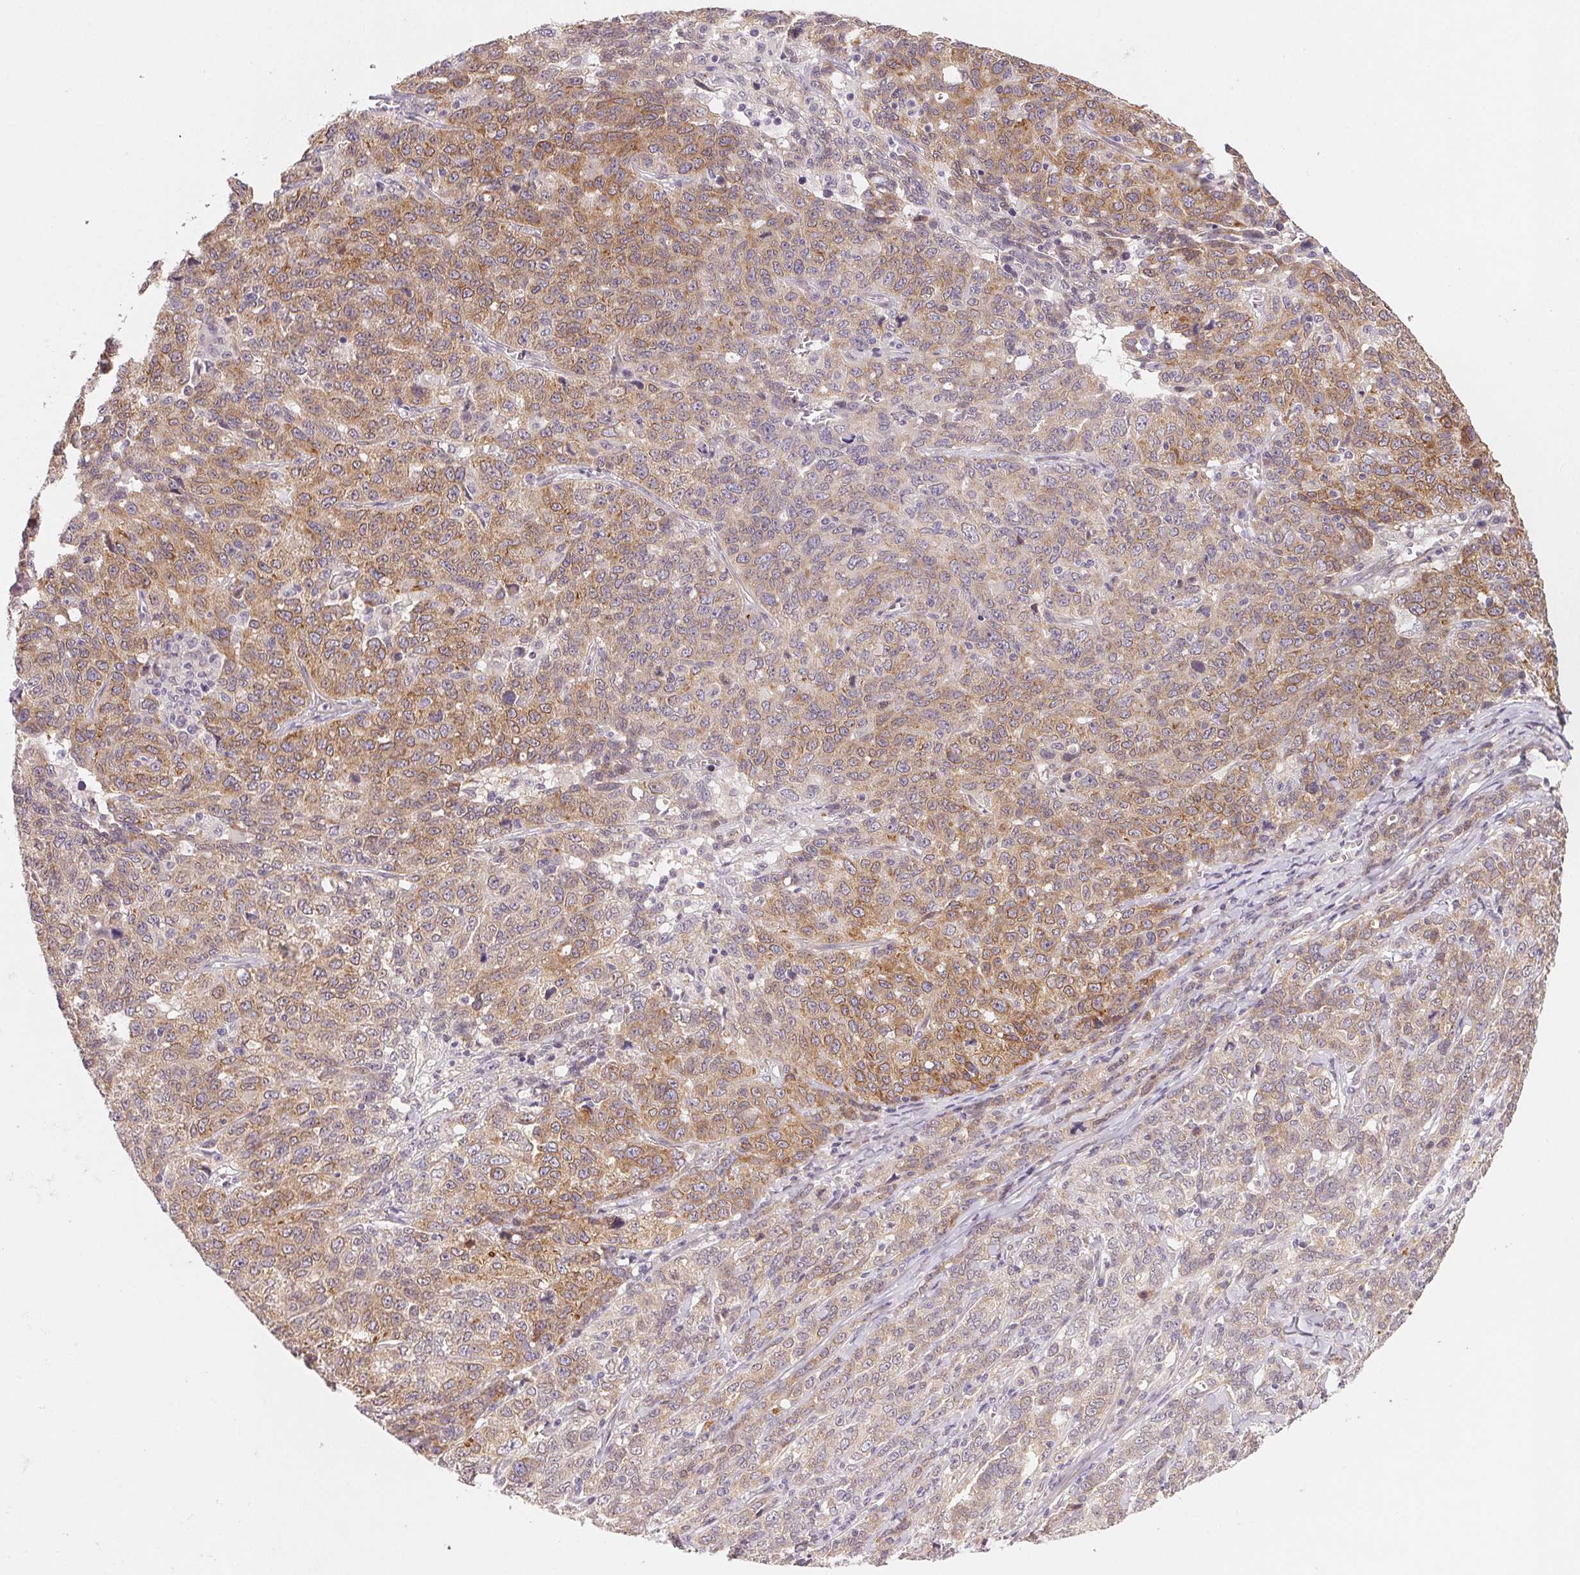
{"staining": {"intensity": "moderate", "quantity": ">75%", "location": "cytoplasmic/membranous"}, "tissue": "ovarian cancer", "cell_type": "Tumor cells", "image_type": "cancer", "snomed": [{"axis": "morphology", "description": "Cystadenocarcinoma, serous, NOS"}, {"axis": "topography", "description": "Ovary"}], "caption": "Immunohistochemical staining of human ovarian serous cystadenocarcinoma exhibits medium levels of moderate cytoplasmic/membranous protein expression in approximately >75% of tumor cells.", "gene": "EI24", "patient": {"sex": "female", "age": 71}}